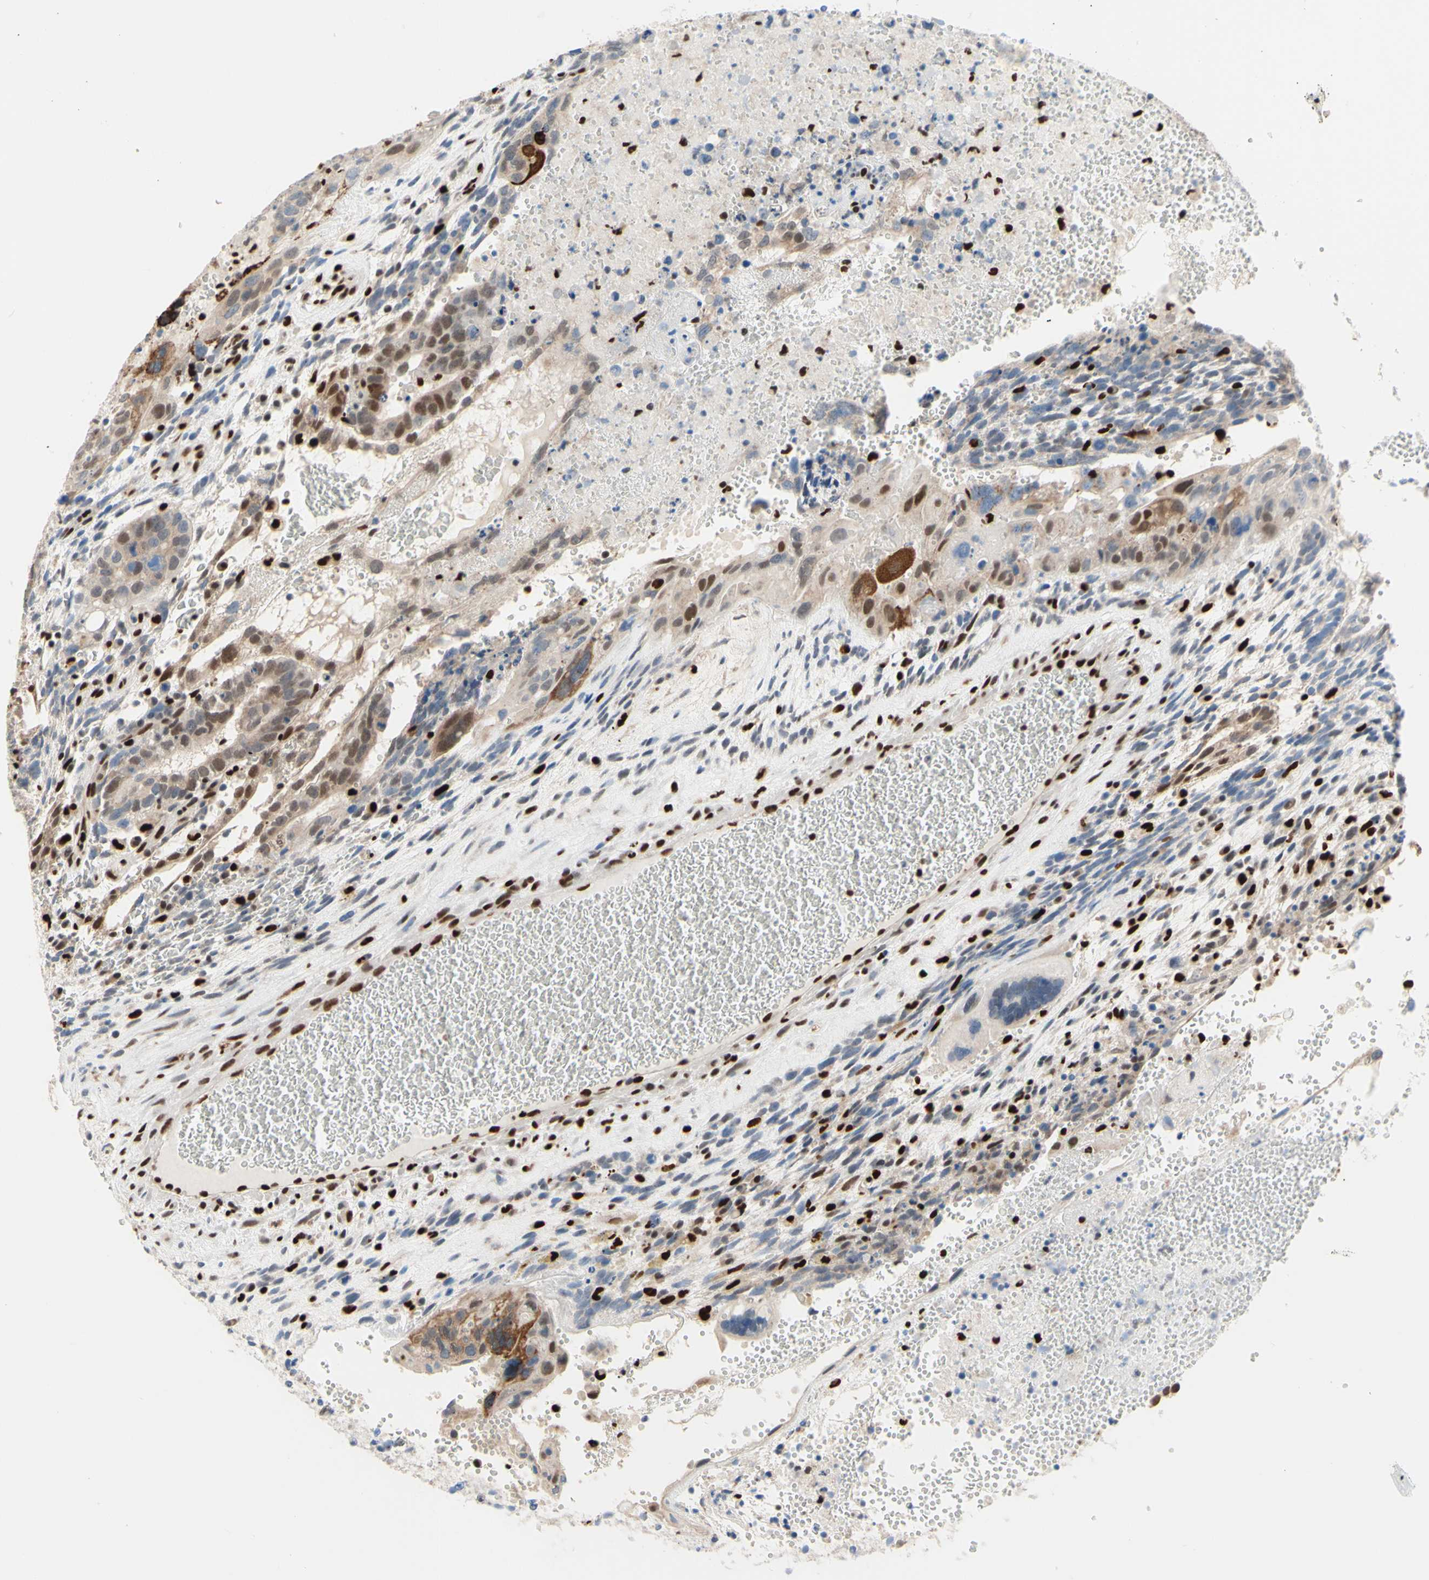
{"staining": {"intensity": "weak", "quantity": "25%-75%", "location": "nuclear"}, "tissue": "testis cancer", "cell_type": "Tumor cells", "image_type": "cancer", "snomed": [{"axis": "morphology", "description": "Seminoma, NOS"}, {"axis": "morphology", "description": "Carcinoma, Embryonal, NOS"}, {"axis": "topography", "description": "Testis"}], "caption": "Immunohistochemistry micrograph of neoplastic tissue: human testis cancer stained using immunohistochemistry demonstrates low levels of weak protein expression localized specifically in the nuclear of tumor cells, appearing as a nuclear brown color.", "gene": "EED", "patient": {"sex": "male", "age": 52}}